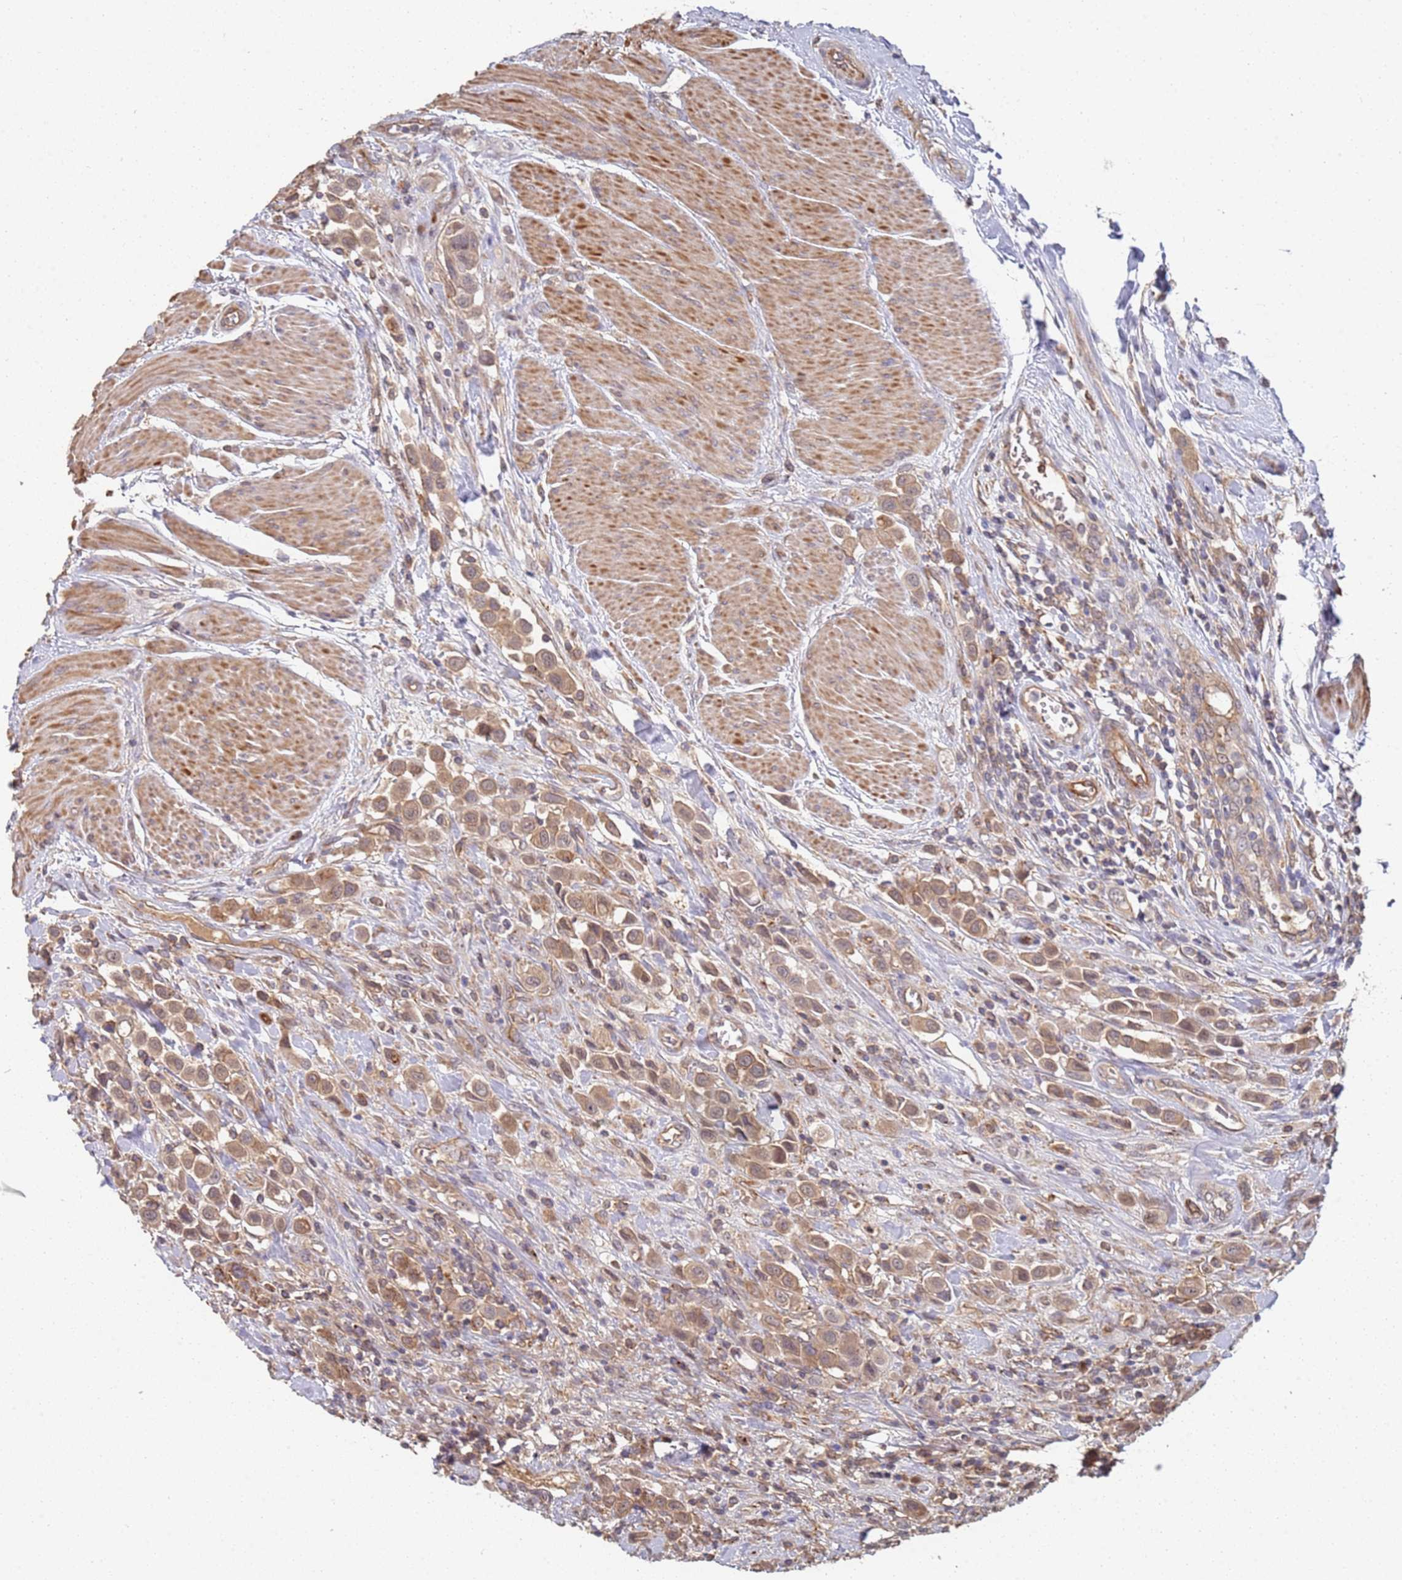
{"staining": {"intensity": "moderate", "quantity": ">75%", "location": "cytoplasmic/membranous"}, "tissue": "urothelial cancer", "cell_type": "Tumor cells", "image_type": "cancer", "snomed": [{"axis": "morphology", "description": "Urothelial carcinoma, High grade"}, {"axis": "topography", "description": "Urinary bladder"}], "caption": "This histopathology image reveals urothelial cancer stained with IHC to label a protein in brown. The cytoplasmic/membranous of tumor cells show moderate positivity for the protein. Nuclei are counter-stained blue.", "gene": "ABCB6", "patient": {"sex": "male", "age": 50}}